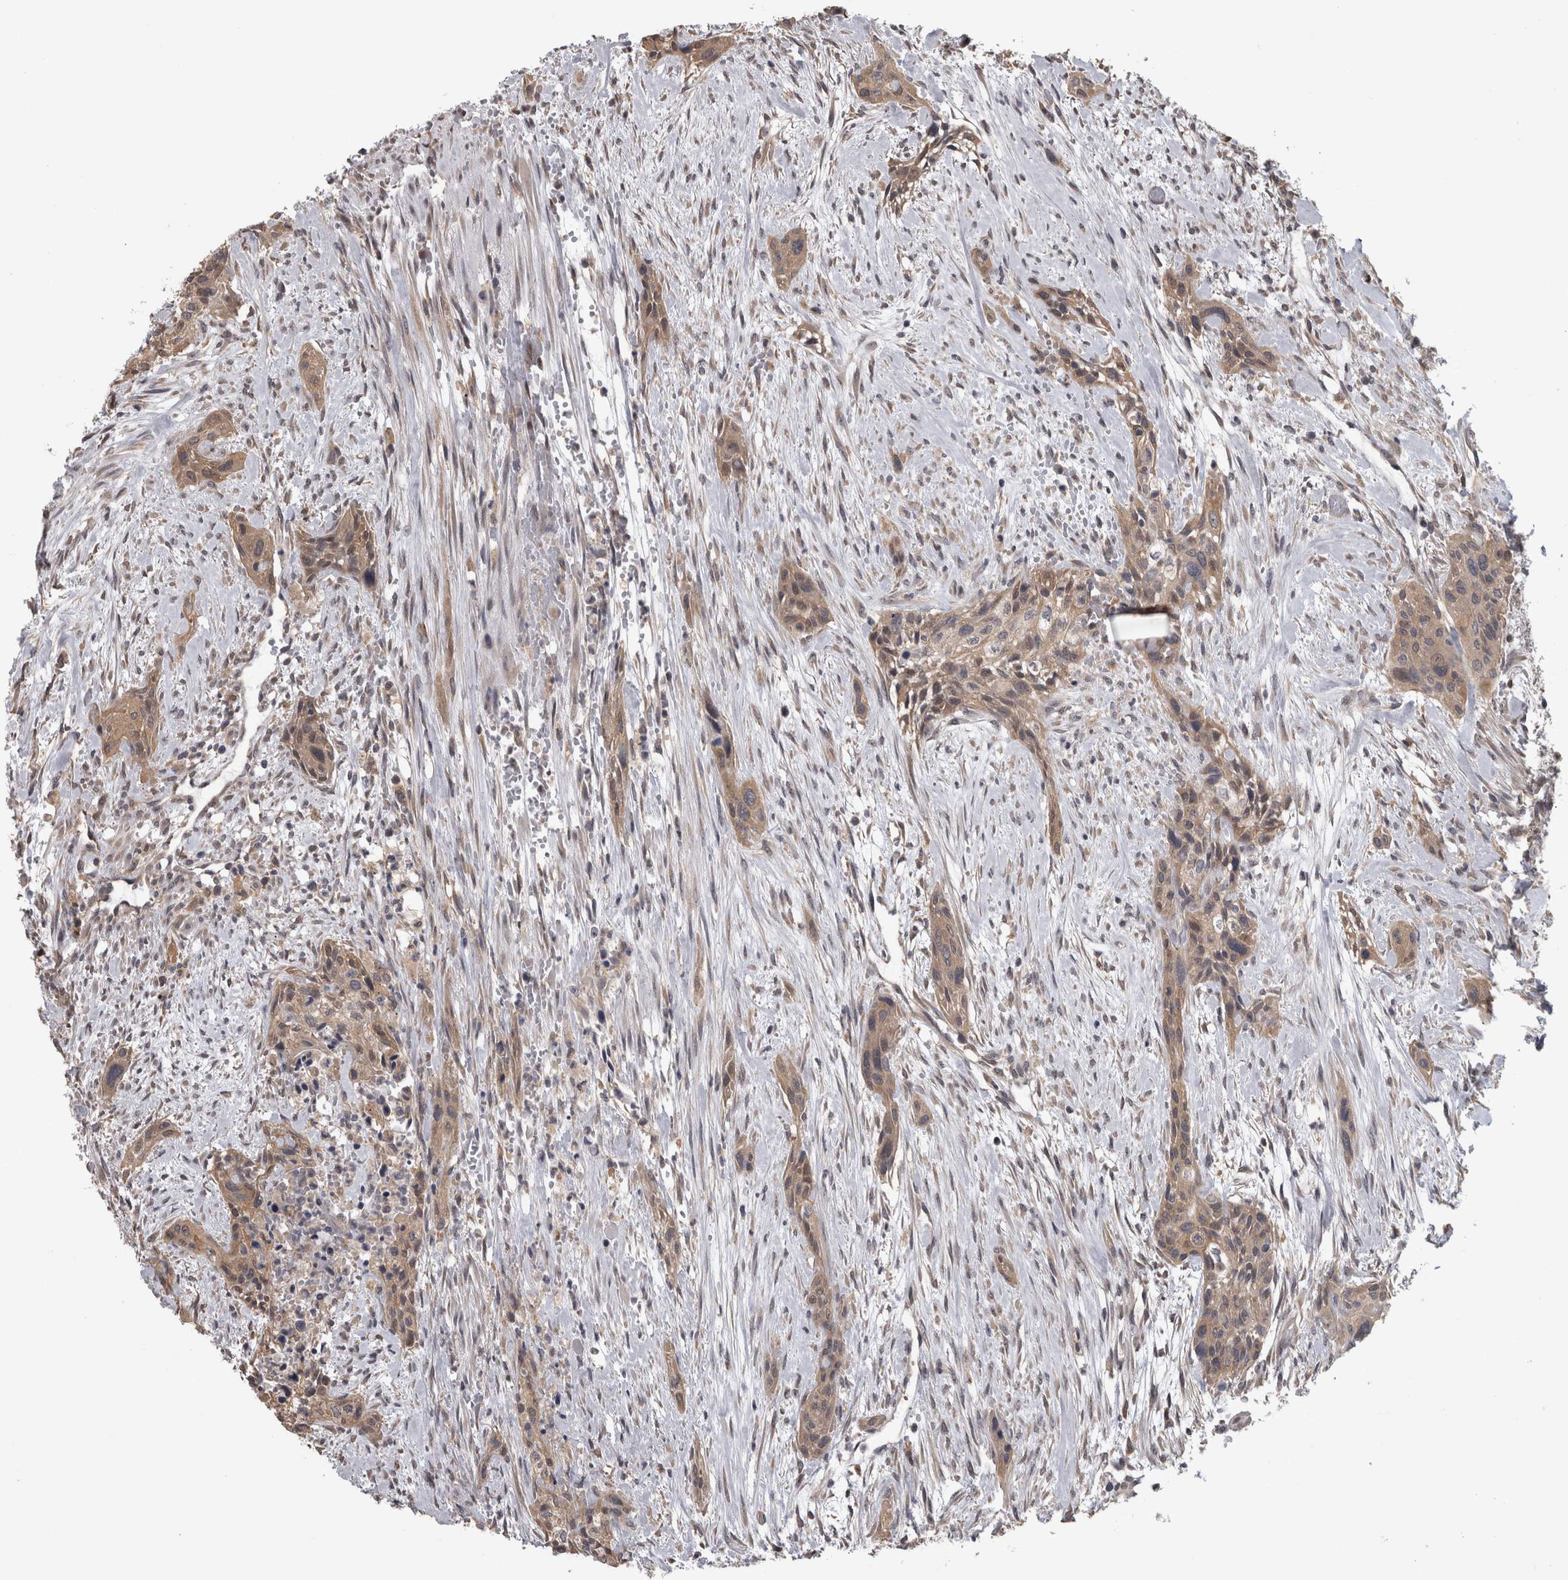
{"staining": {"intensity": "weak", "quantity": ">75%", "location": "cytoplasmic/membranous"}, "tissue": "urothelial cancer", "cell_type": "Tumor cells", "image_type": "cancer", "snomed": [{"axis": "morphology", "description": "Urothelial carcinoma, High grade"}, {"axis": "topography", "description": "Urinary bladder"}], "caption": "Immunohistochemical staining of urothelial cancer reveals low levels of weak cytoplasmic/membranous protein staining in about >75% of tumor cells.", "gene": "APRT", "patient": {"sex": "male", "age": 35}}